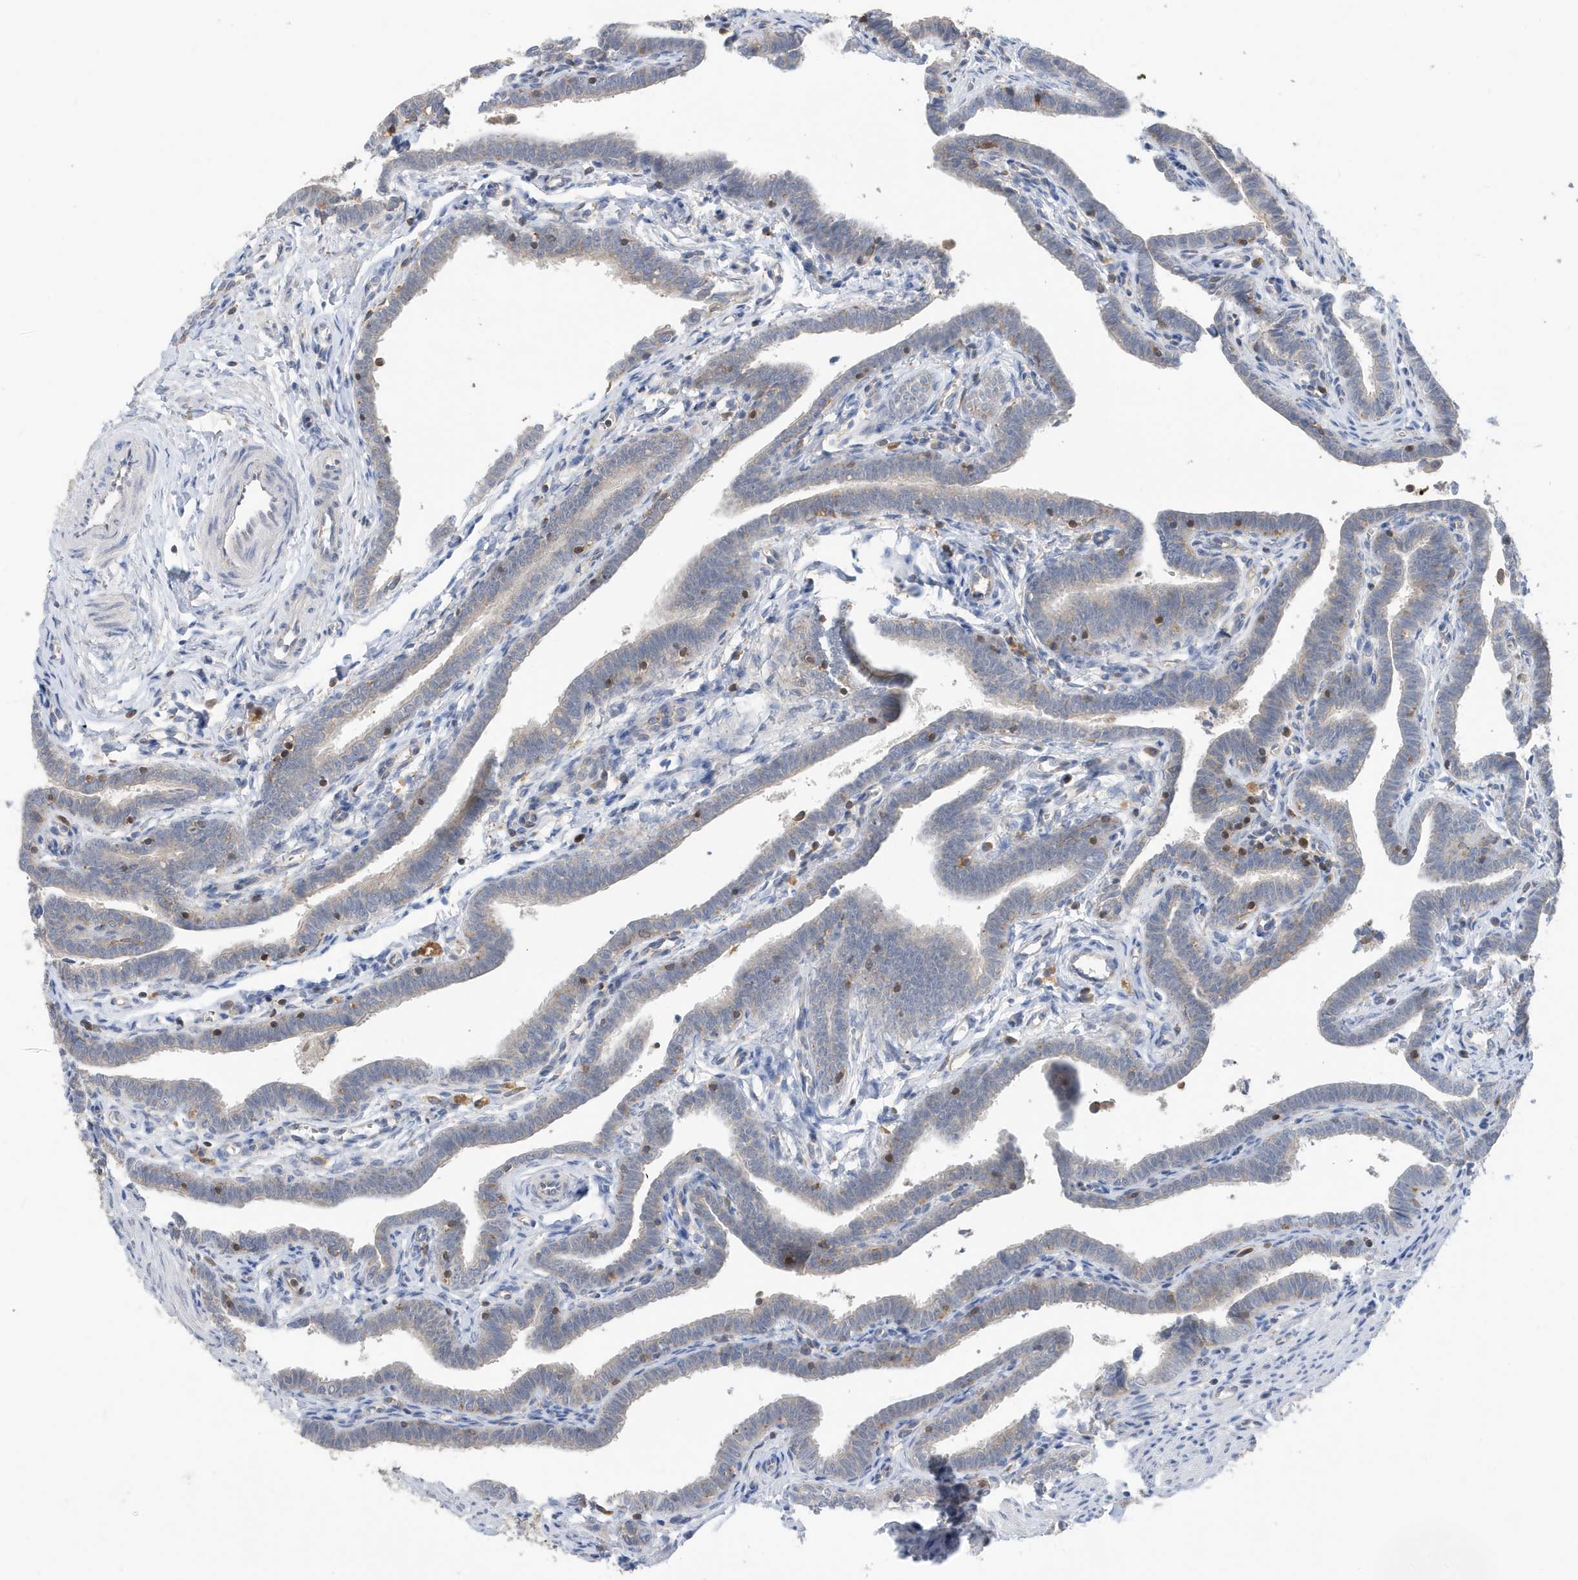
{"staining": {"intensity": "negative", "quantity": "none", "location": "none"}, "tissue": "fallopian tube", "cell_type": "Glandular cells", "image_type": "normal", "snomed": [{"axis": "morphology", "description": "Normal tissue, NOS"}, {"axis": "topography", "description": "Fallopian tube"}], "caption": "A histopathology image of human fallopian tube is negative for staining in glandular cells.", "gene": "NSUN3", "patient": {"sex": "female", "age": 36}}